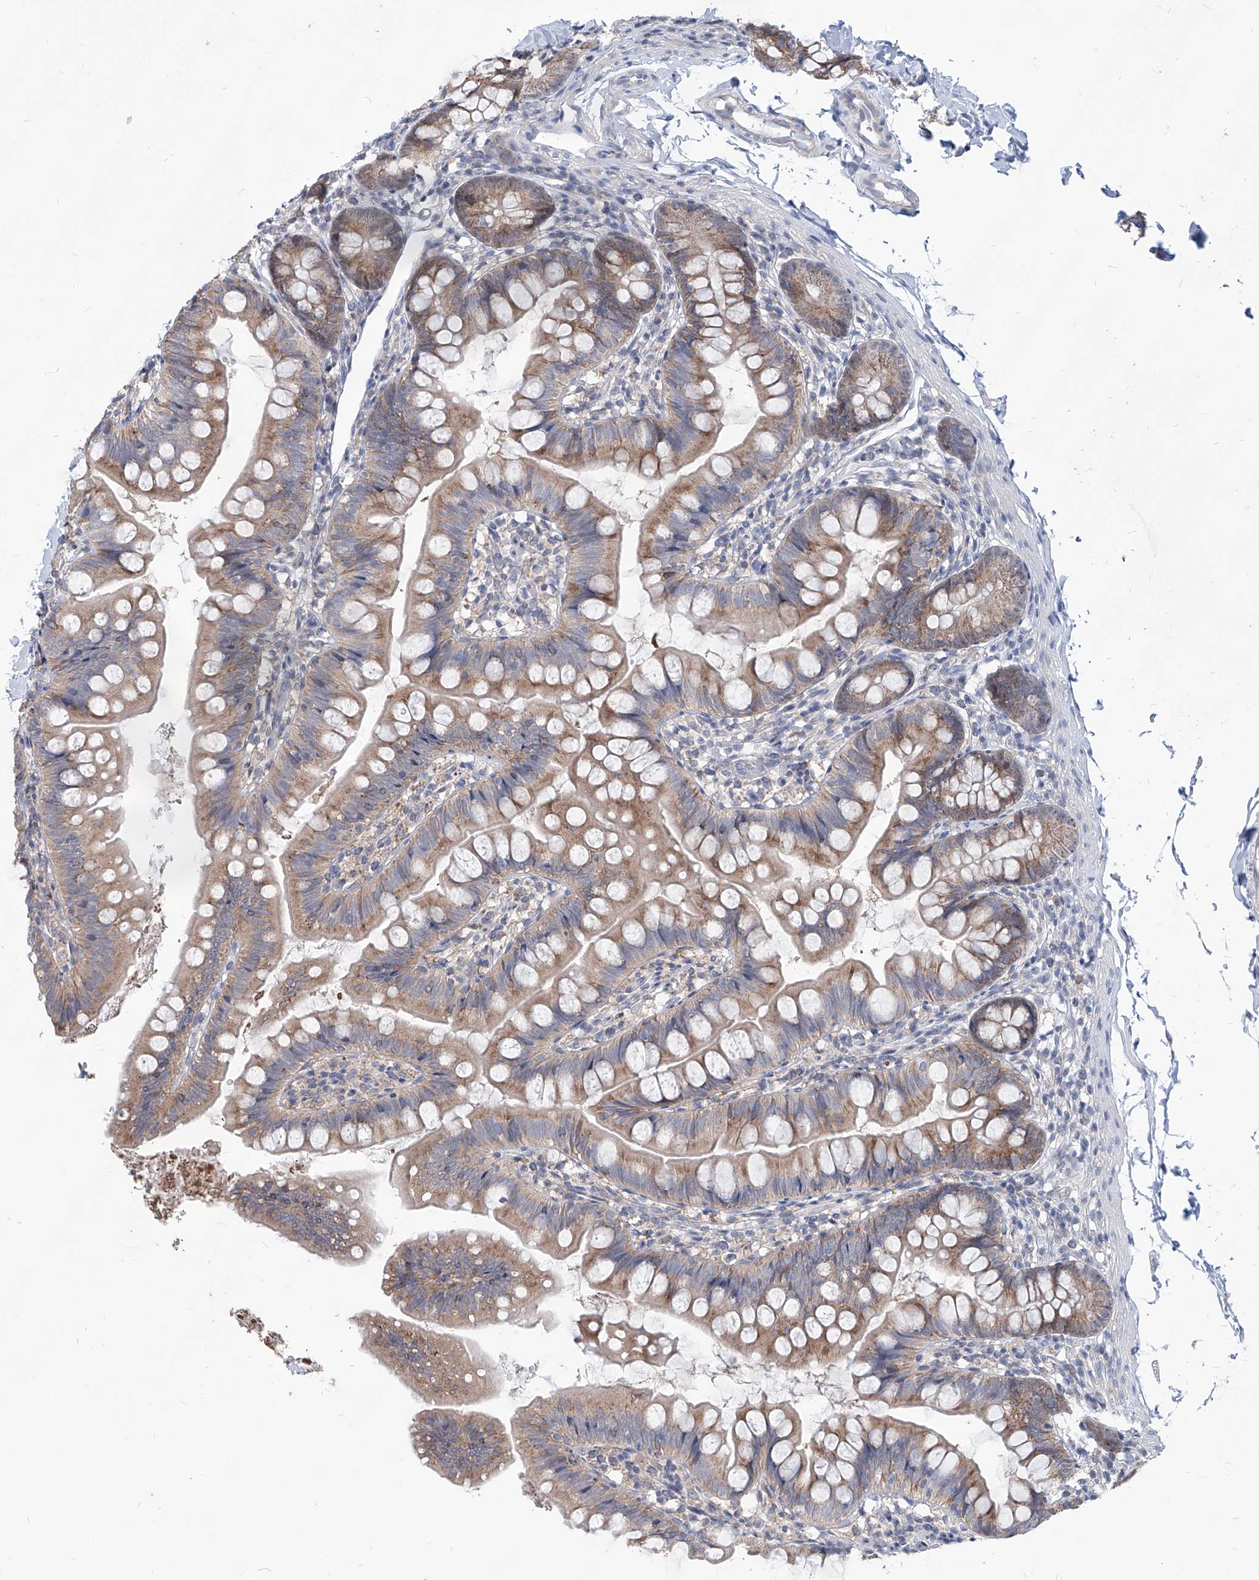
{"staining": {"intensity": "moderate", "quantity": ">75%", "location": "cytoplasmic/membranous"}, "tissue": "small intestine", "cell_type": "Glandular cells", "image_type": "normal", "snomed": [{"axis": "morphology", "description": "Normal tissue, NOS"}, {"axis": "topography", "description": "Small intestine"}], "caption": "A brown stain shows moderate cytoplasmic/membranous positivity of a protein in glandular cells of normal small intestine. Nuclei are stained in blue.", "gene": "AGPS", "patient": {"sex": "male", "age": 7}}